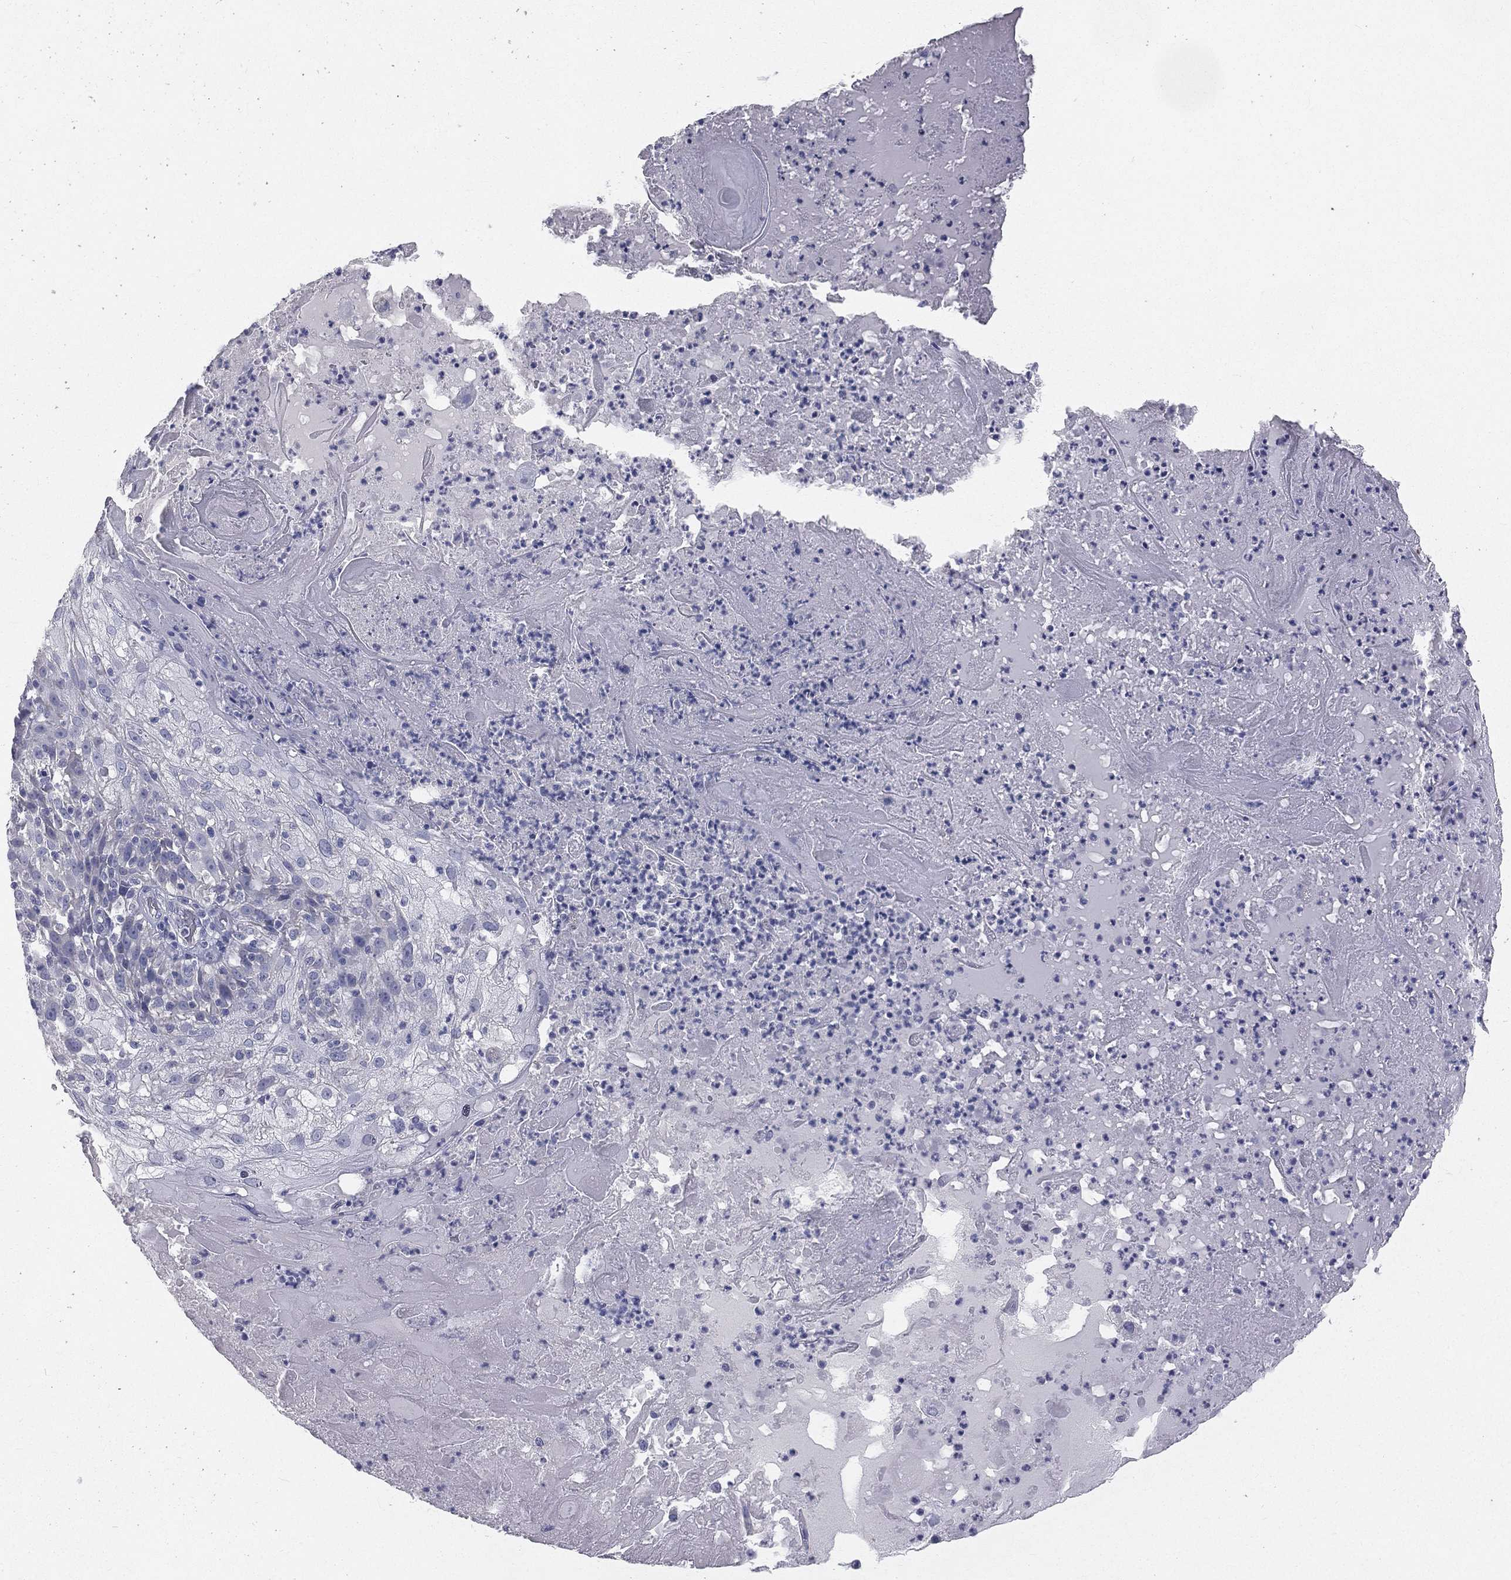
{"staining": {"intensity": "negative", "quantity": "none", "location": "none"}, "tissue": "skin cancer", "cell_type": "Tumor cells", "image_type": "cancer", "snomed": [{"axis": "morphology", "description": "Normal tissue, NOS"}, {"axis": "morphology", "description": "Squamous cell carcinoma, NOS"}, {"axis": "topography", "description": "Skin"}], "caption": "Squamous cell carcinoma (skin) was stained to show a protein in brown. There is no significant expression in tumor cells.", "gene": "STK31", "patient": {"sex": "female", "age": 83}}